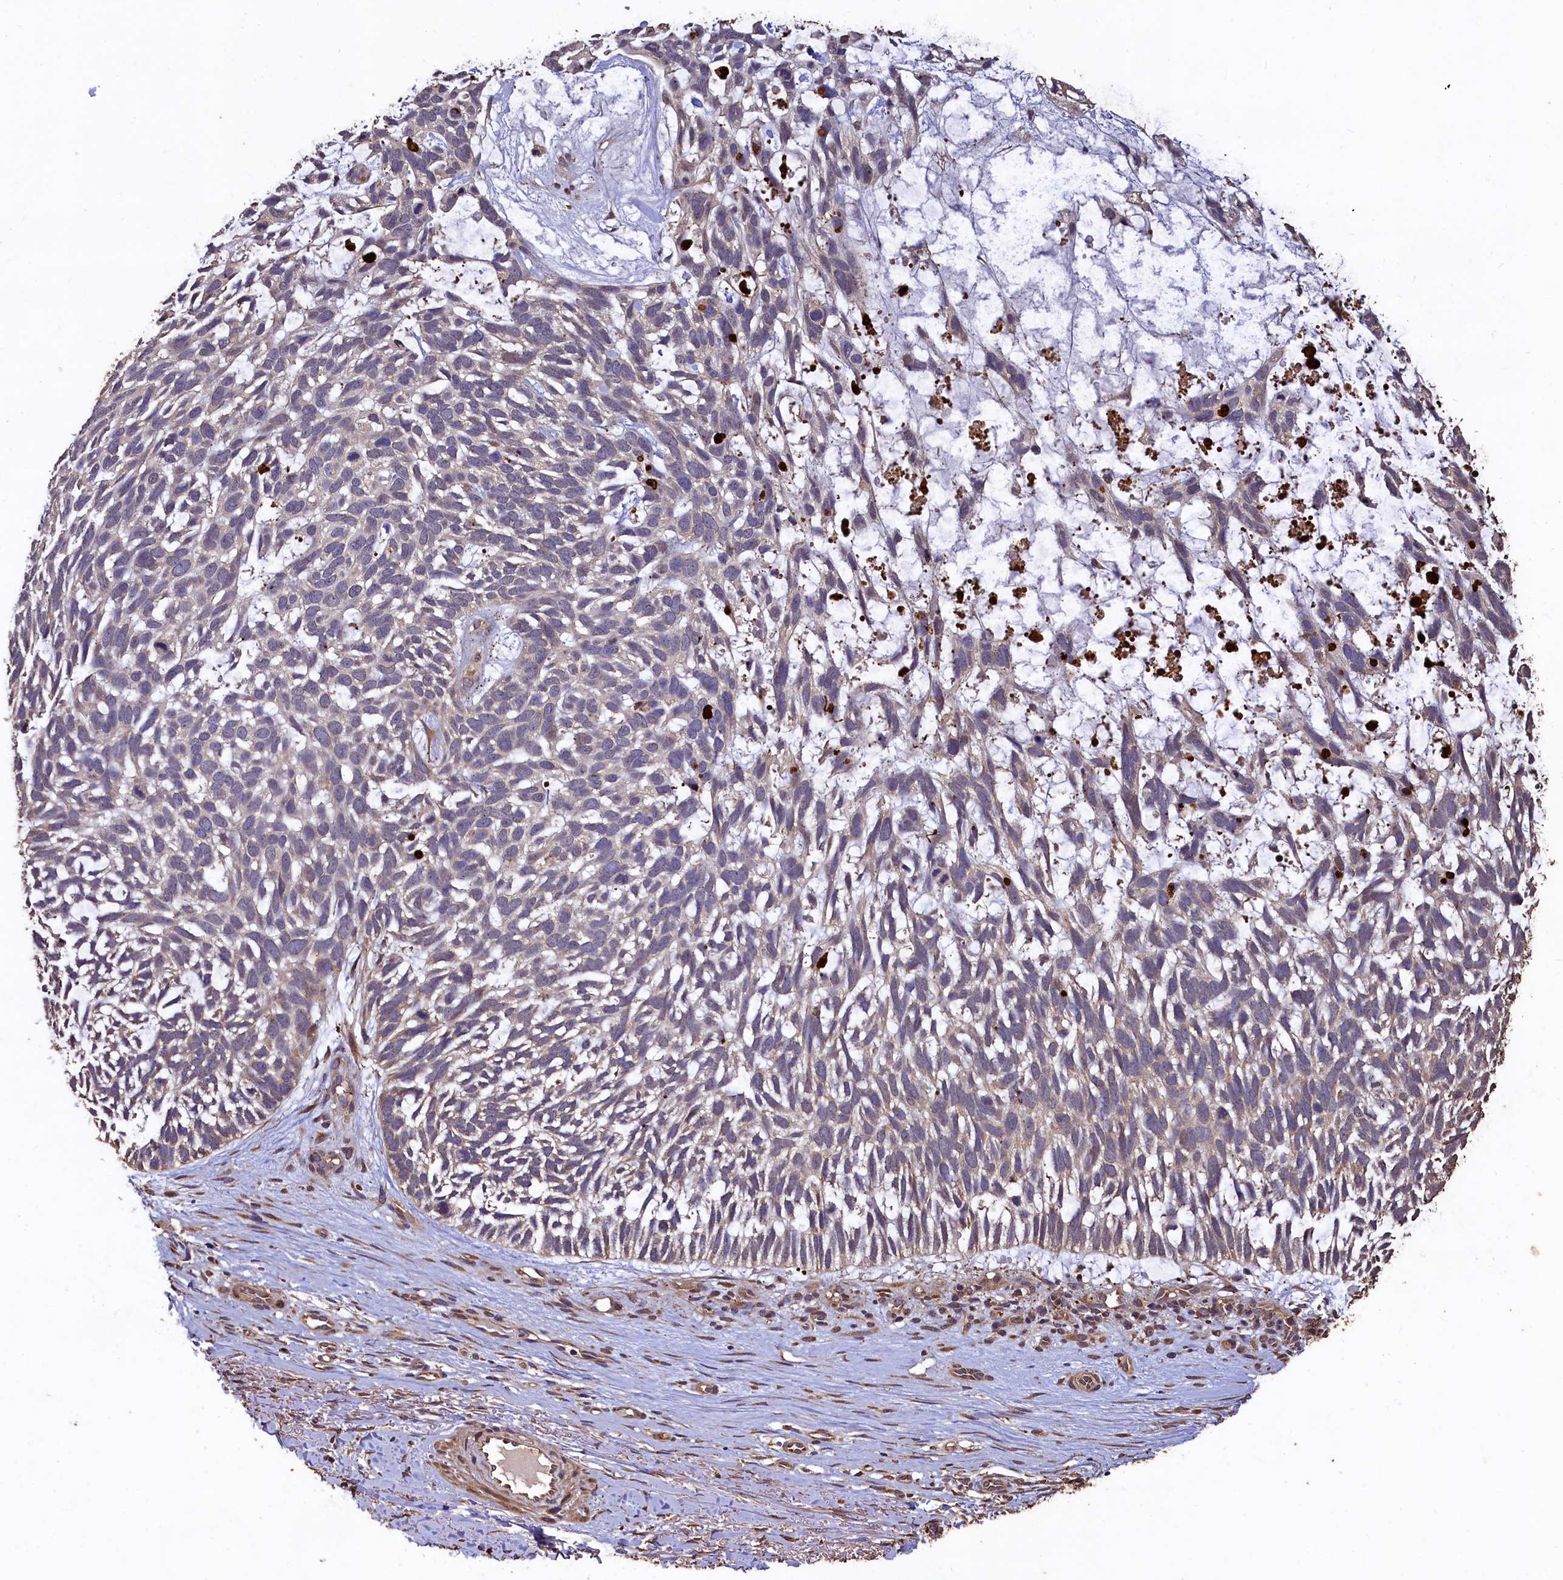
{"staining": {"intensity": "negative", "quantity": "none", "location": "none"}, "tissue": "skin cancer", "cell_type": "Tumor cells", "image_type": "cancer", "snomed": [{"axis": "morphology", "description": "Basal cell carcinoma"}, {"axis": "topography", "description": "Skin"}], "caption": "Photomicrograph shows no protein staining in tumor cells of skin cancer tissue.", "gene": "LSM4", "patient": {"sex": "male", "age": 88}}